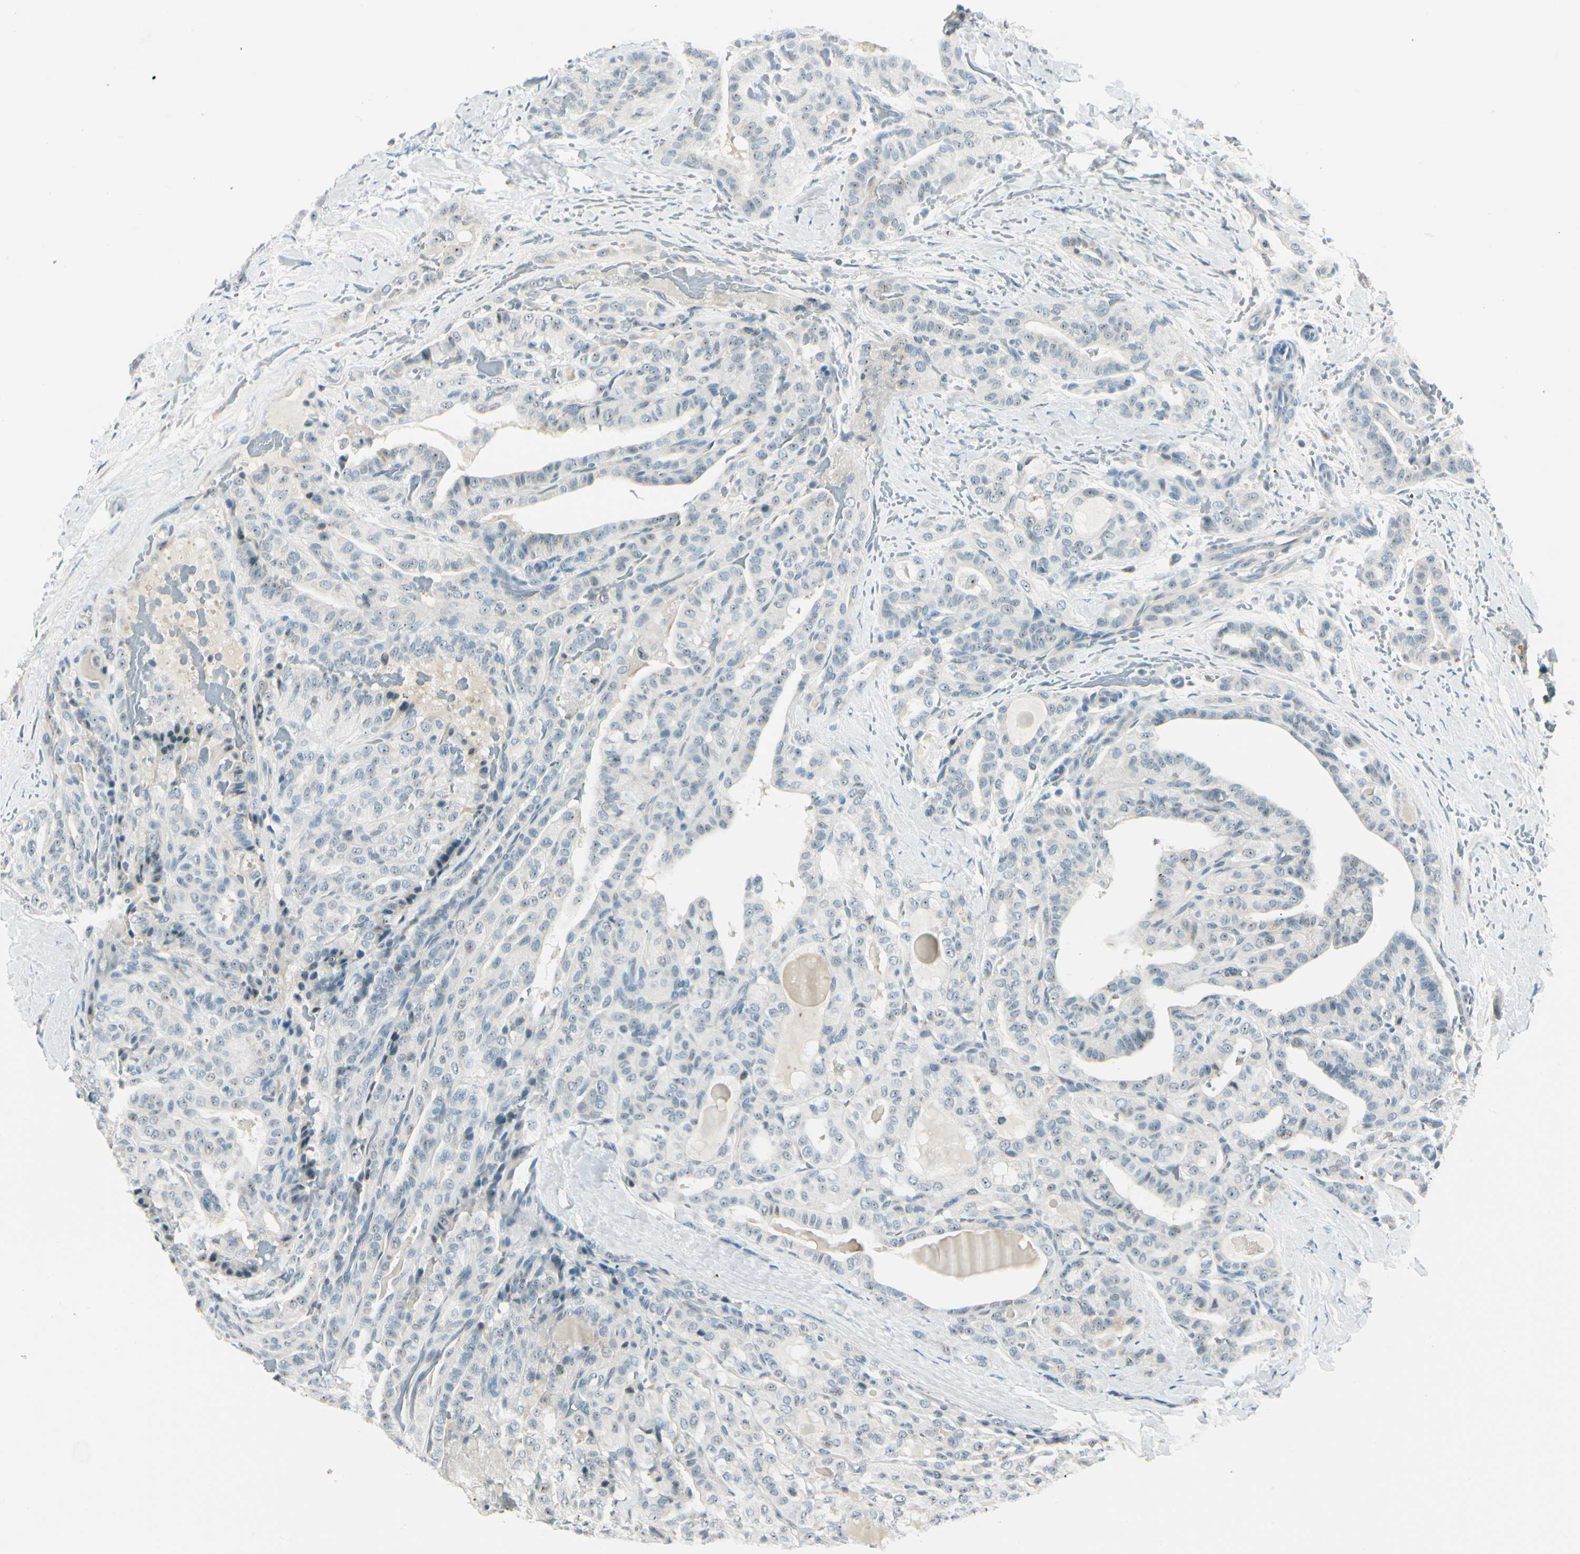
{"staining": {"intensity": "weak", "quantity": "<25%", "location": "nuclear"}, "tissue": "thyroid cancer", "cell_type": "Tumor cells", "image_type": "cancer", "snomed": [{"axis": "morphology", "description": "Papillary adenocarcinoma, NOS"}, {"axis": "topography", "description": "Thyroid gland"}], "caption": "Human thyroid cancer stained for a protein using immunohistochemistry (IHC) shows no expression in tumor cells.", "gene": "ZSCAN1", "patient": {"sex": "male", "age": 77}}